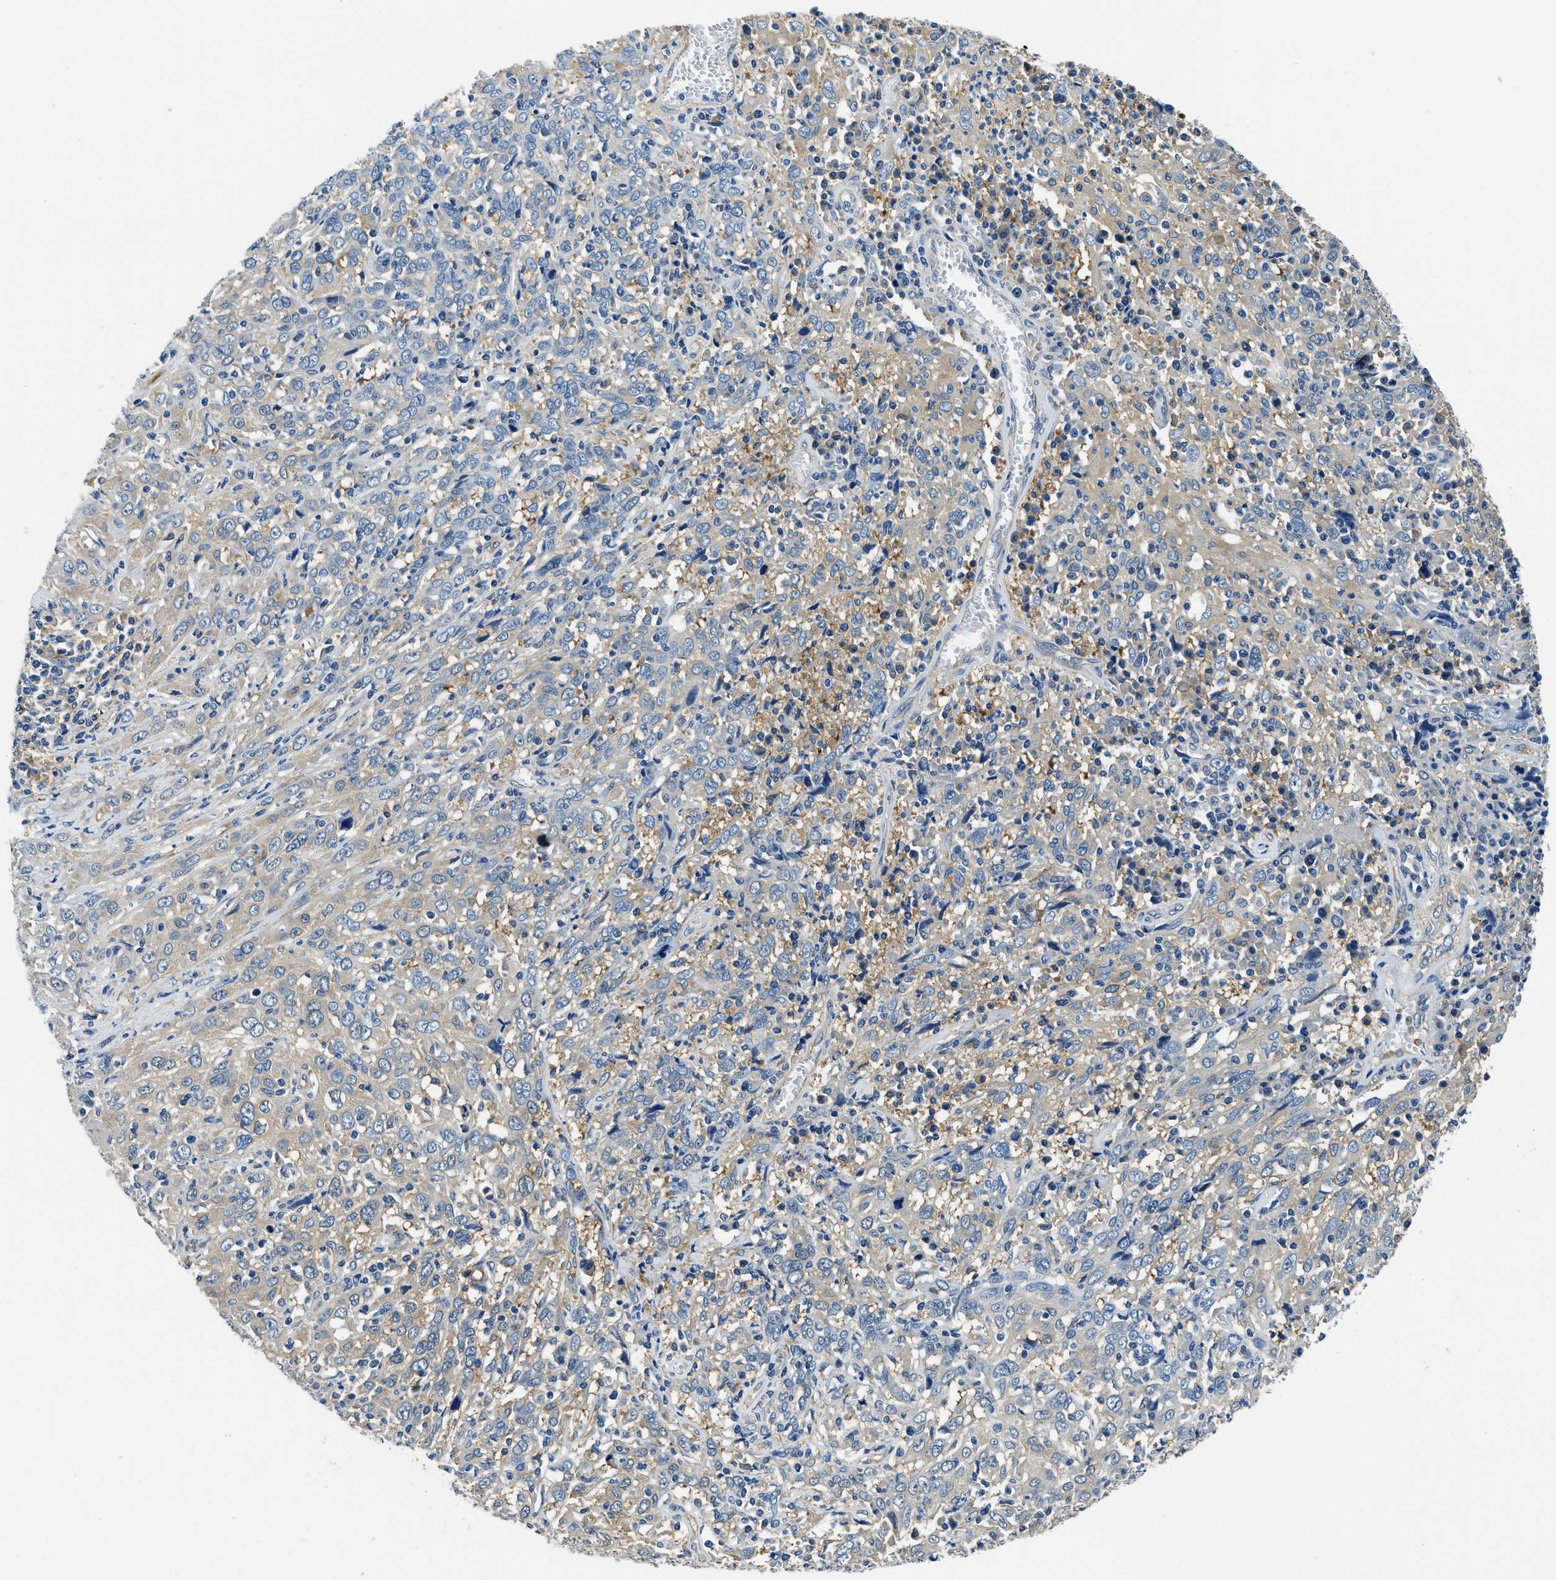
{"staining": {"intensity": "weak", "quantity": ">75%", "location": "cytoplasmic/membranous"}, "tissue": "cervical cancer", "cell_type": "Tumor cells", "image_type": "cancer", "snomed": [{"axis": "morphology", "description": "Squamous cell carcinoma, NOS"}, {"axis": "topography", "description": "Cervix"}], "caption": "Immunohistochemical staining of squamous cell carcinoma (cervical) displays low levels of weak cytoplasmic/membranous expression in about >75% of tumor cells. (Brightfield microscopy of DAB IHC at high magnification).", "gene": "TWF1", "patient": {"sex": "female", "age": 46}}